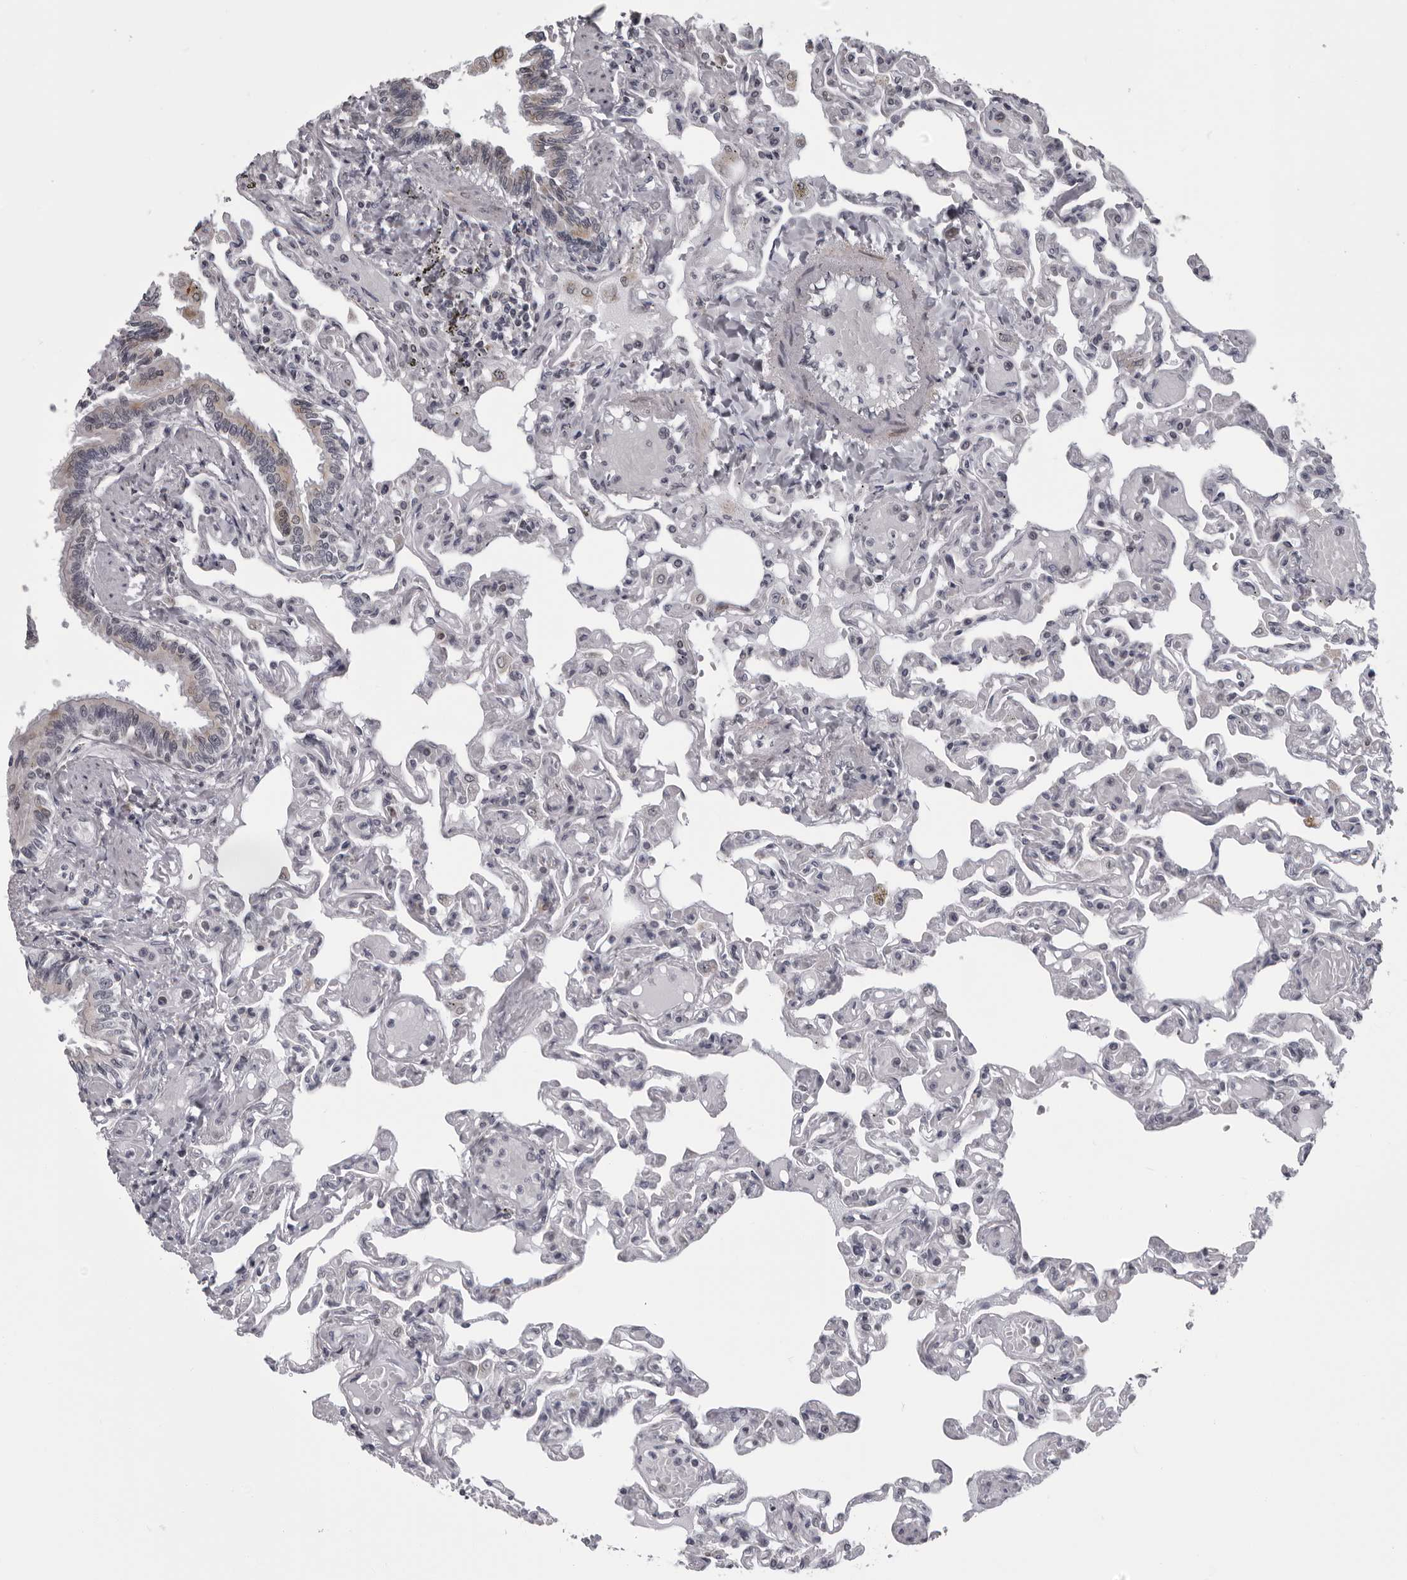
{"staining": {"intensity": "moderate", "quantity": "<25%", "location": "cytoplasmic/membranous"}, "tissue": "lung", "cell_type": "Alveolar cells", "image_type": "normal", "snomed": [{"axis": "morphology", "description": "Normal tissue, NOS"}, {"axis": "topography", "description": "Lung"}], "caption": "Alveolar cells show low levels of moderate cytoplasmic/membranous staining in about <25% of cells in normal lung. (IHC, brightfield microscopy, high magnification).", "gene": "RTCA", "patient": {"sex": "male", "age": 21}}